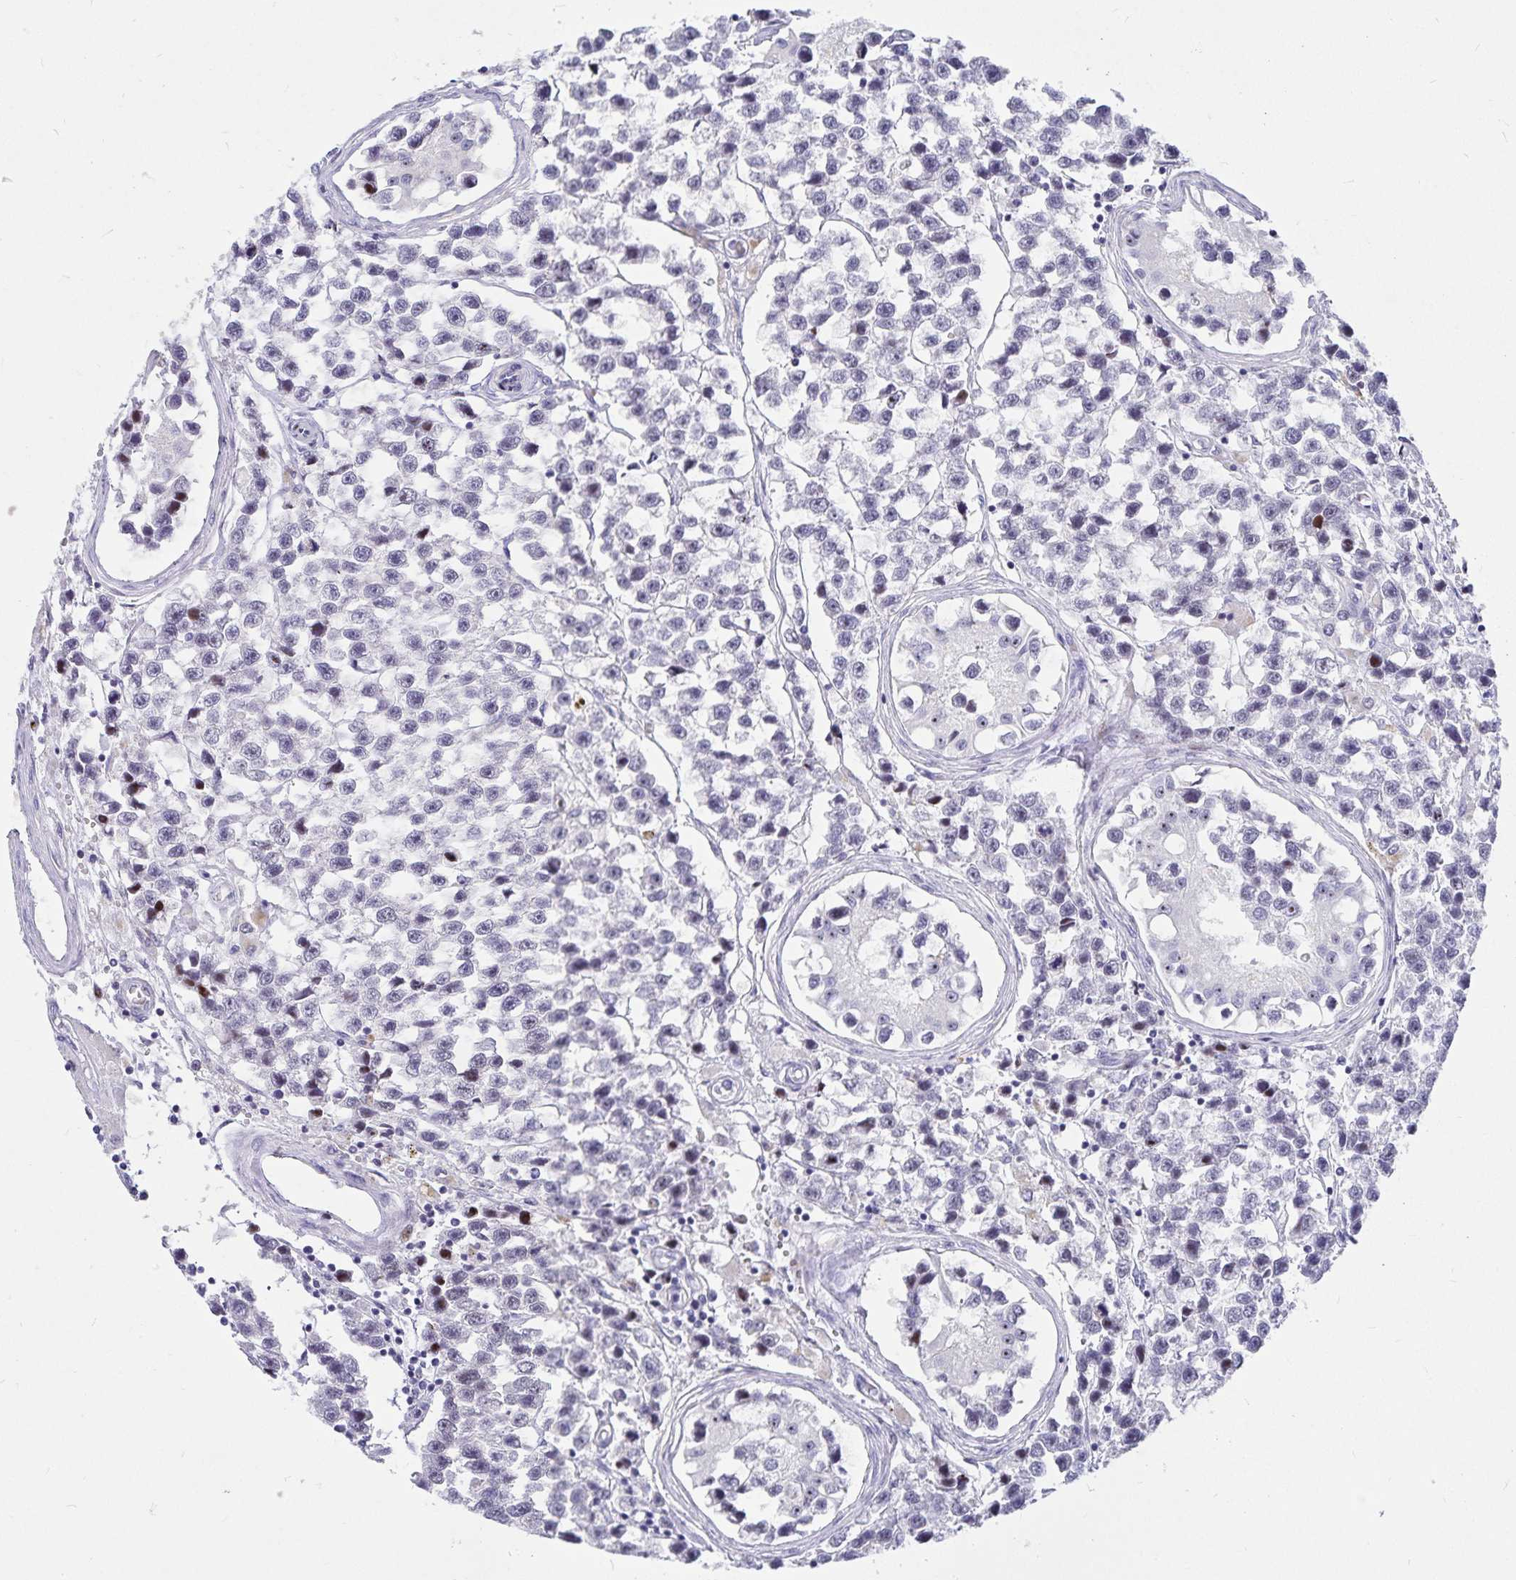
{"staining": {"intensity": "negative", "quantity": "none", "location": "none"}, "tissue": "testis cancer", "cell_type": "Tumor cells", "image_type": "cancer", "snomed": [{"axis": "morphology", "description": "Seminoma, NOS"}, {"axis": "topography", "description": "Testis"}], "caption": "A histopathology image of human seminoma (testis) is negative for staining in tumor cells.", "gene": "KBTBD13", "patient": {"sex": "male", "age": 26}}